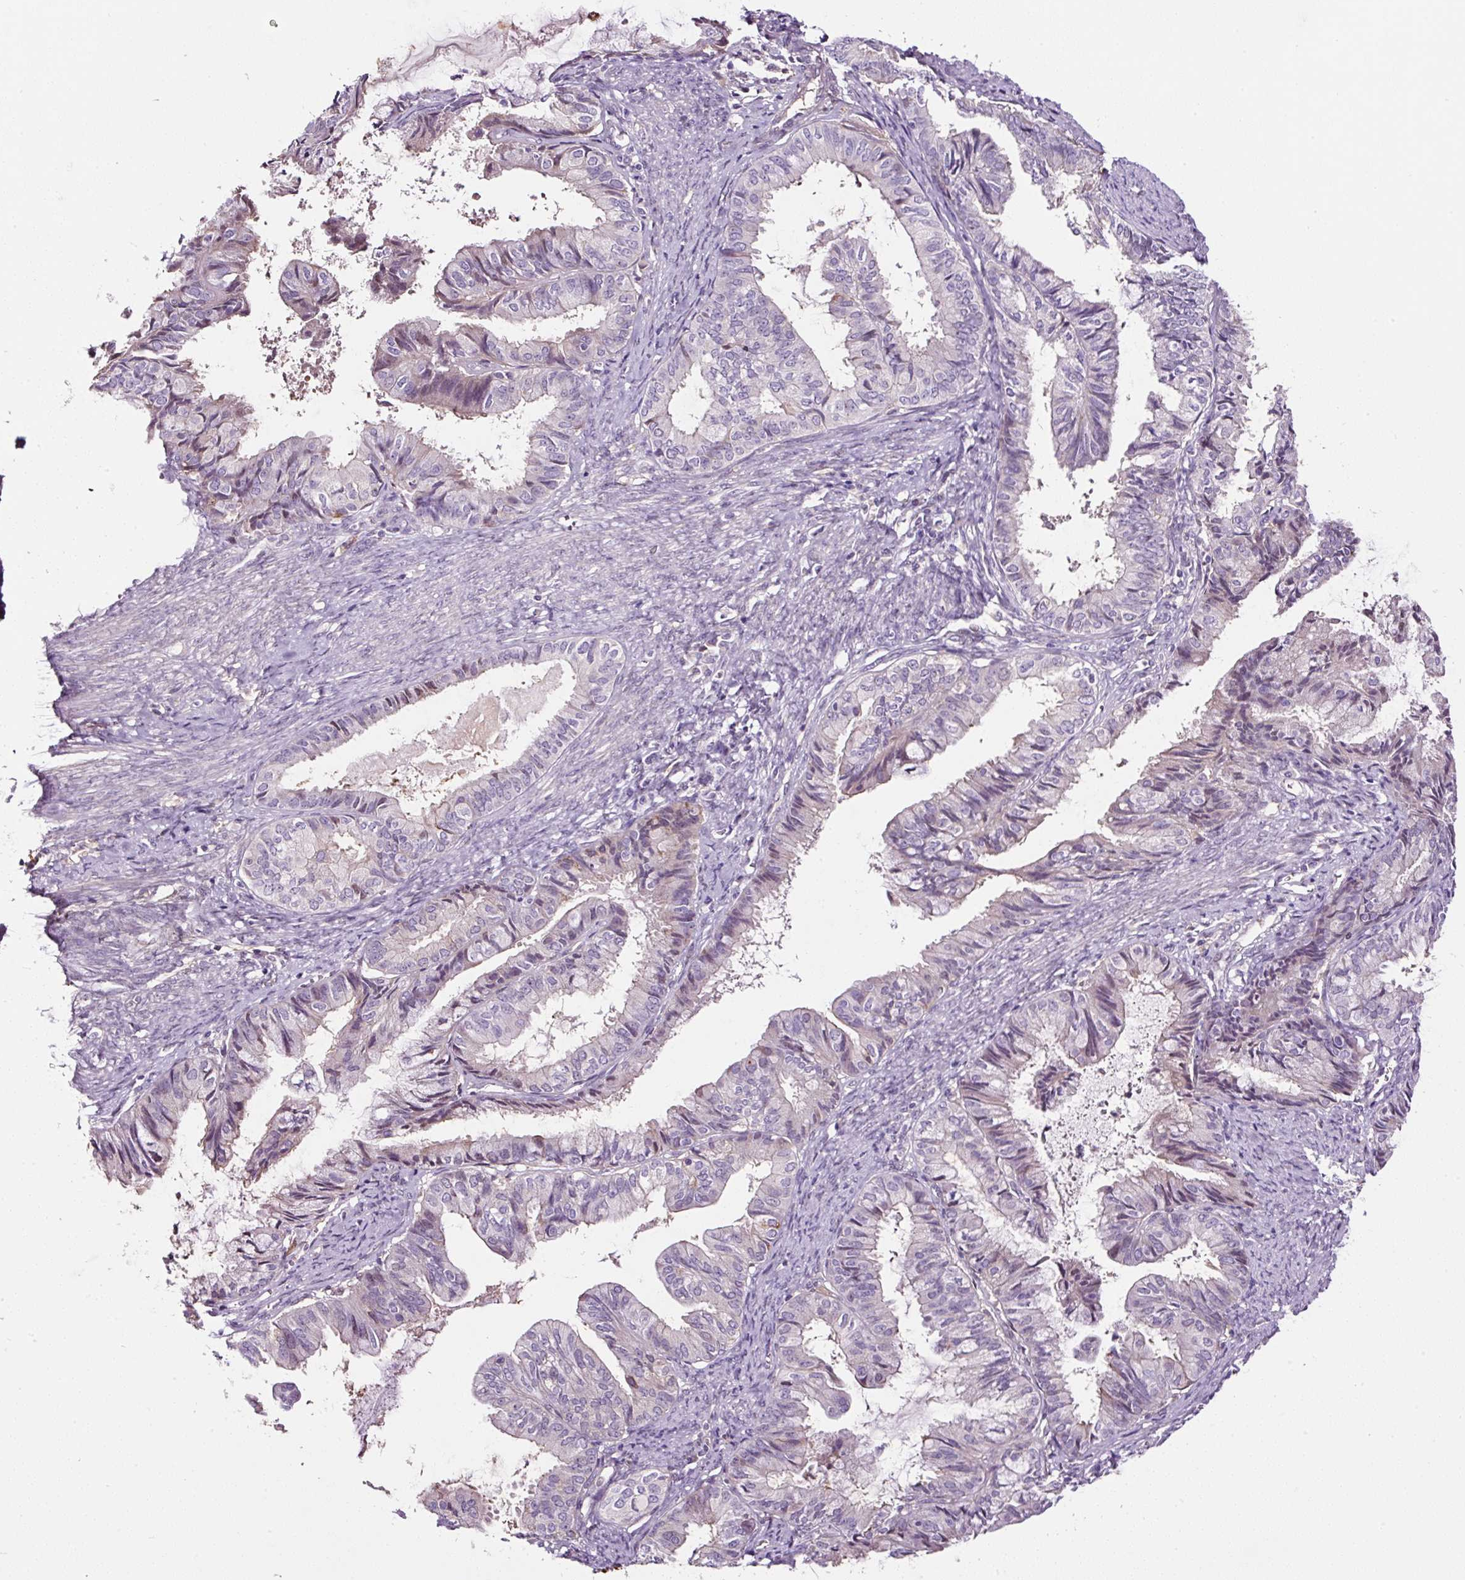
{"staining": {"intensity": "moderate", "quantity": "<25%", "location": "cytoplasmic/membranous"}, "tissue": "endometrial cancer", "cell_type": "Tumor cells", "image_type": "cancer", "snomed": [{"axis": "morphology", "description": "Adenocarcinoma, NOS"}, {"axis": "topography", "description": "Endometrium"}], "caption": "DAB immunohistochemical staining of human endometrial cancer reveals moderate cytoplasmic/membranous protein staining in about <25% of tumor cells.", "gene": "LRRC24", "patient": {"sex": "female", "age": 86}}